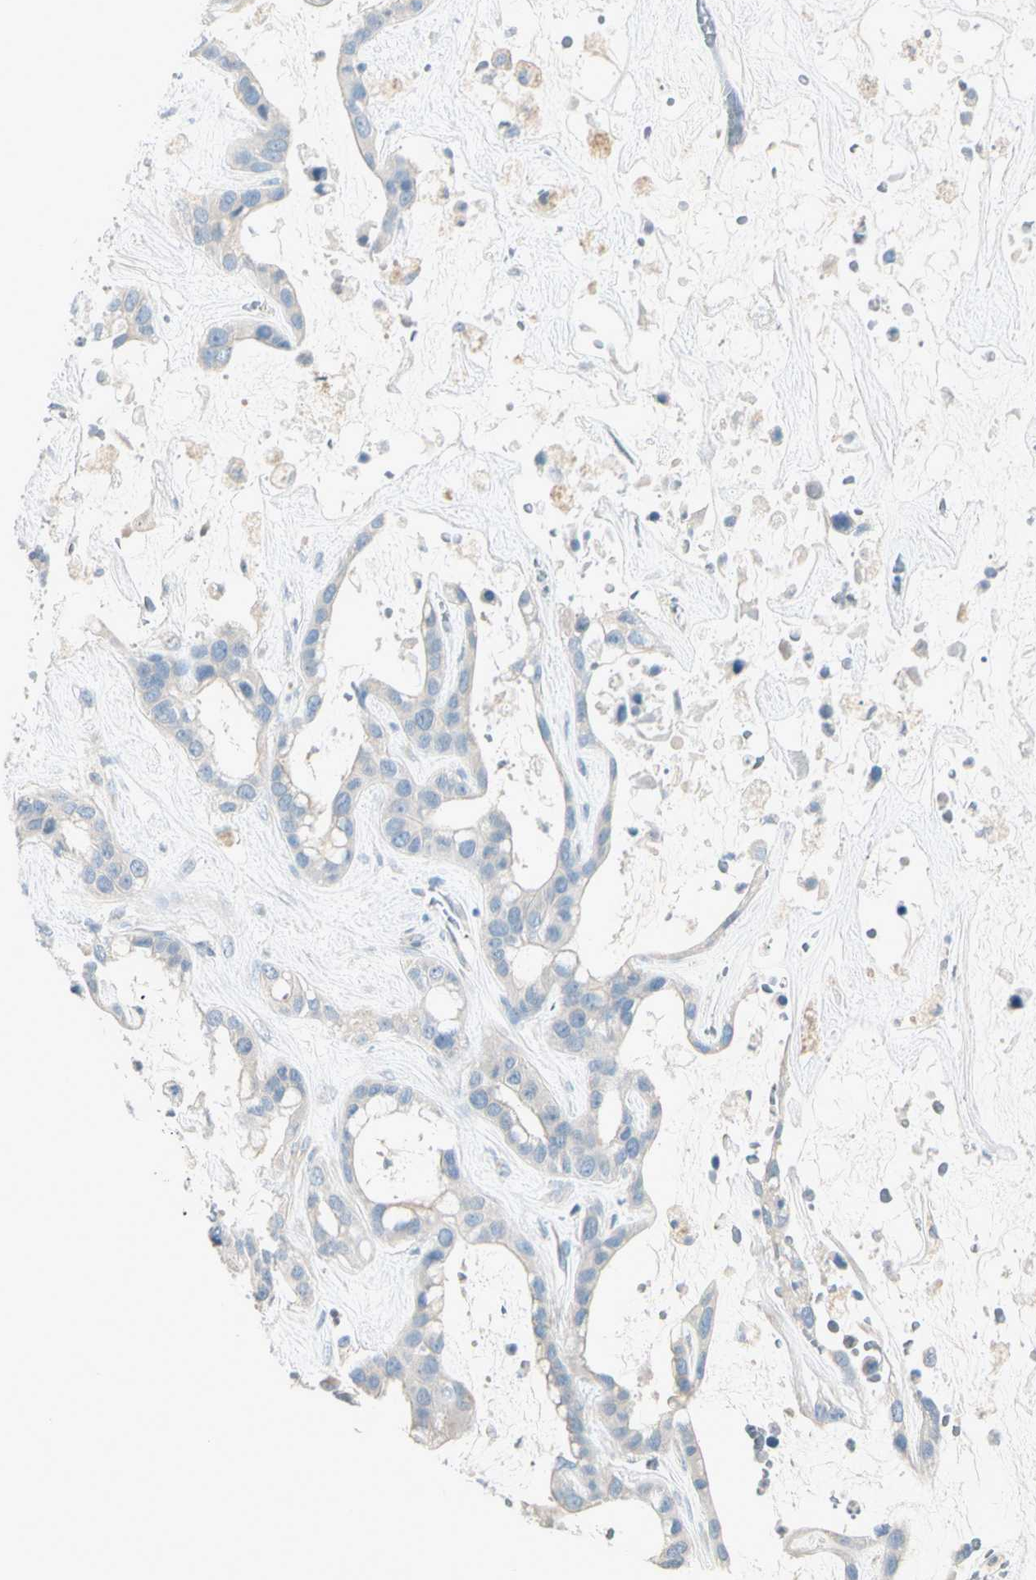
{"staining": {"intensity": "negative", "quantity": "none", "location": "none"}, "tissue": "liver cancer", "cell_type": "Tumor cells", "image_type": "cancer", "snomed": [{"axis": "morphology", "description": "Cholangiocarcinoma"}, {"axis": "topography", "description": "Liver"}], "caption": "IHC of human cholangiocarcinoma (liver) reveals no staining in tumor cells.", "gene": "CYP2E1", "patient": {"sex": "female", "age": 65}}